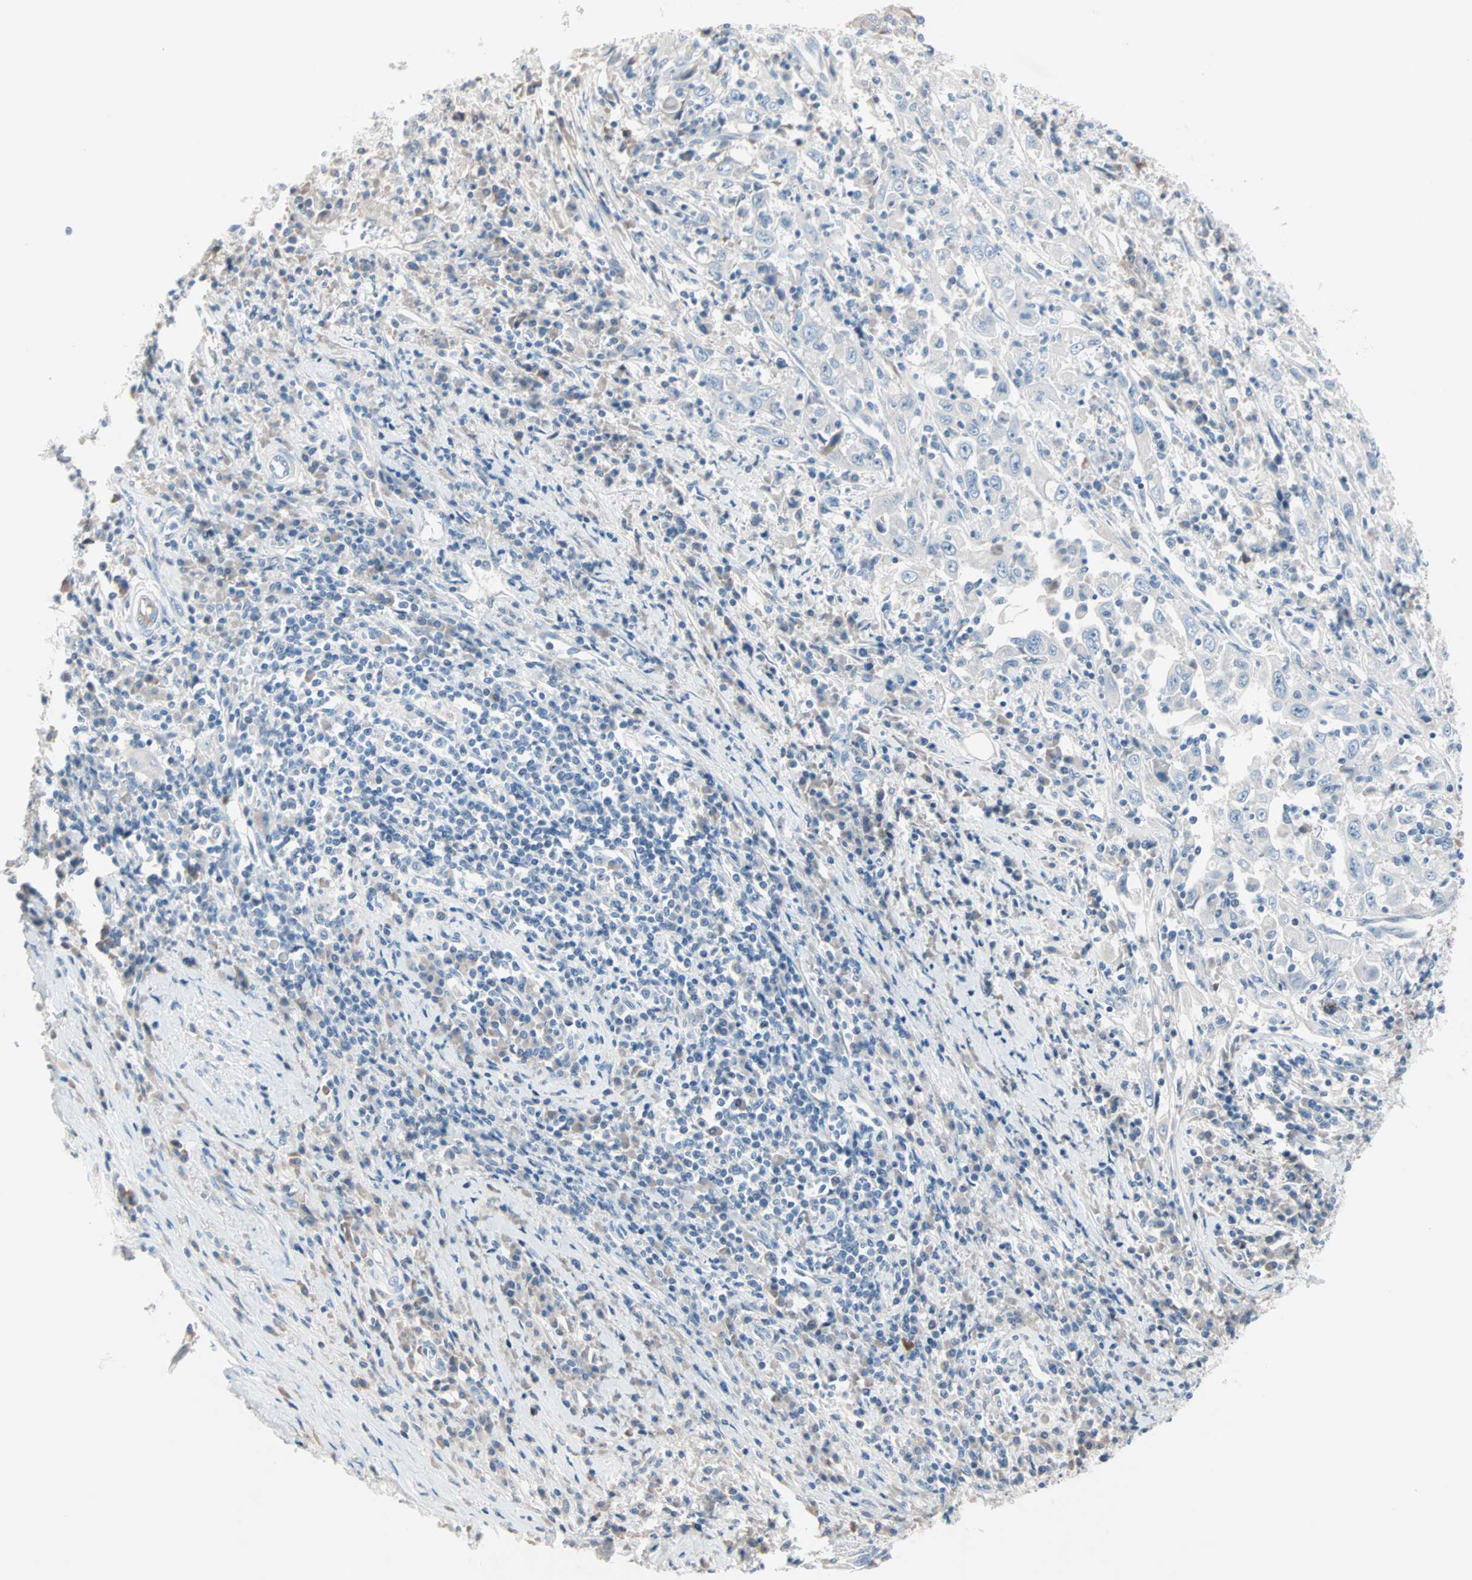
{"staining": {"intensity": "negative", "quantity": "none", "location": "none"}, "tissue": "cervical cancer", "cell_type": "Tumor cells", "image_type": "cancer", "snomed": [{"axis": "morphology", "description": "Squamous cell carcinoma, NOS"}, {"axis": "topography", "description": "Cervix"}], "caption": "Tumor cells are negative for brown protein staining in squamous cell carcinoma (cervical).", "gene": "NEFH", "patient": {"sex": "female", "age": 46}}